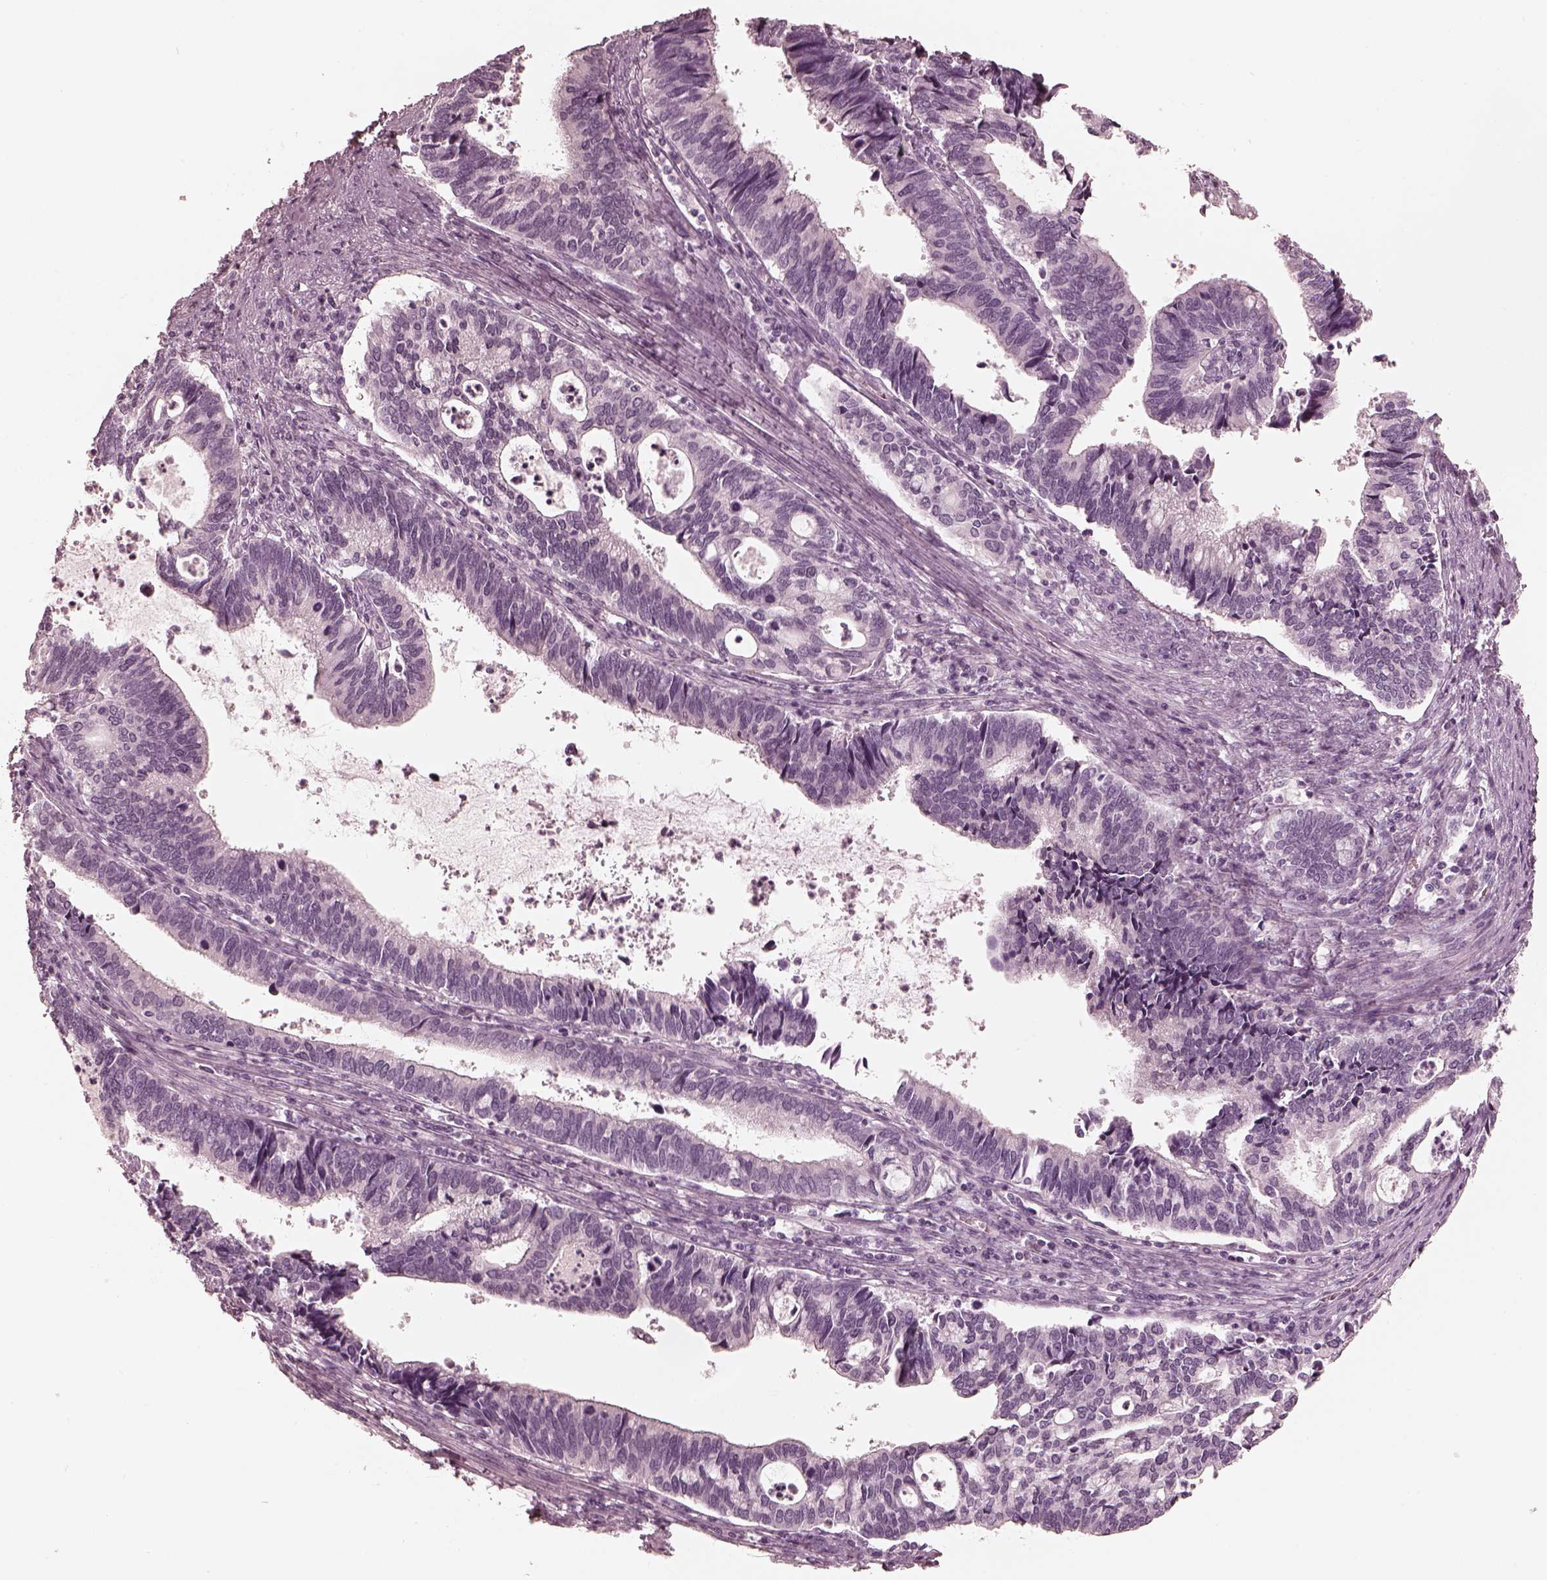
{"staining": {"intensity": "negative", "quantity": "none", "location": "none"}, "tissue": "cervical cancer", "cell_type": "Tumor cells", "image_type": "cancer", "snomed": [{"axis": "morphology", "description": "Adenocarcinoma, NOS"}, {"axis": "topography", "description": "Cervix"}], "caption": "DAB immunohistochemical staining of adenocarcinoma (cervical) displays no significant staining in tumor cells.", "gene": "CALR3", "patient": {"sex": "female", "age": 42}}